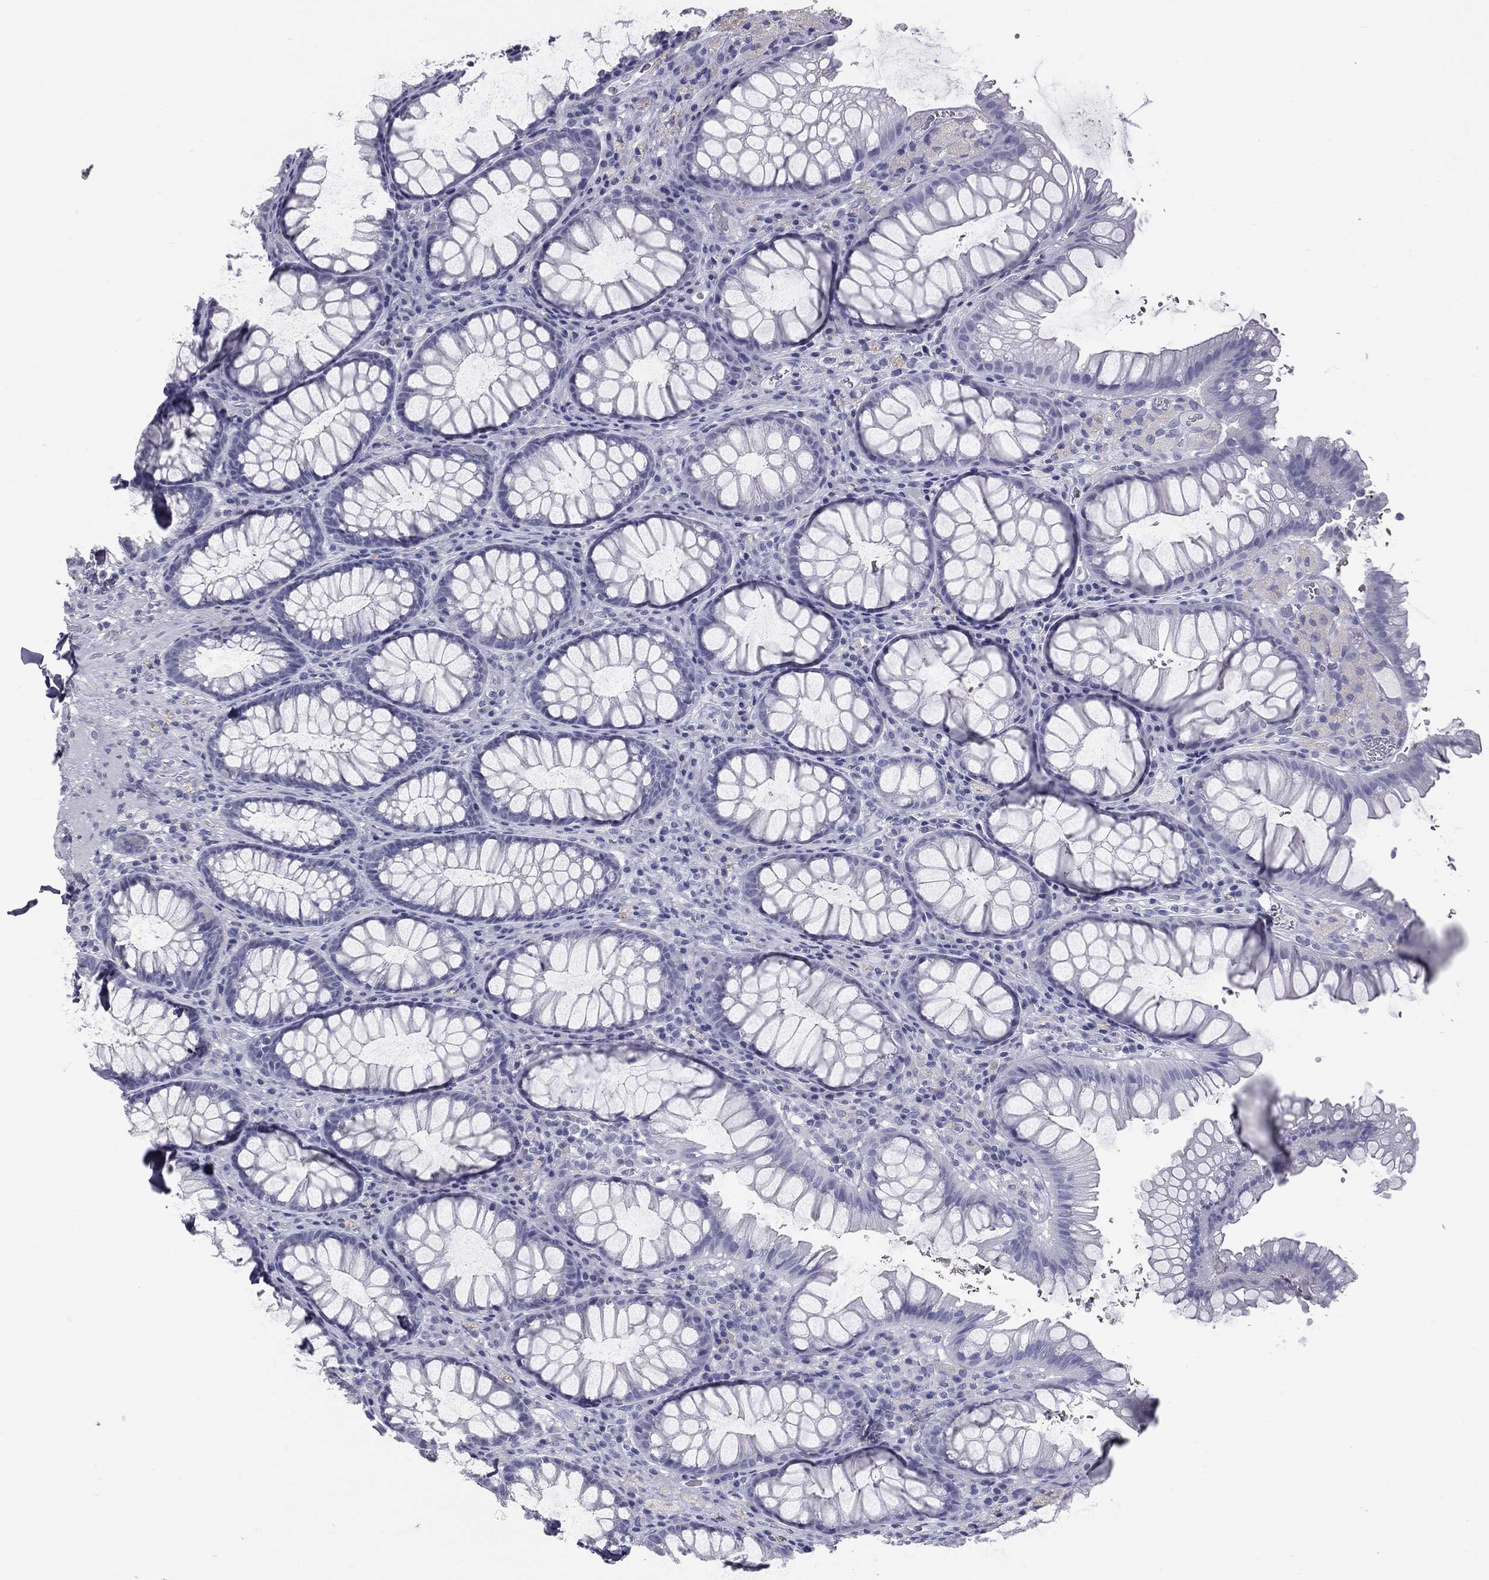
{"staining": {"intensity": "negative", "quantity": "none", "location": "none"}, "tissue": "rectum", "cell_type": "Glandular cells", "image_type": "normal", "snomed": [{"axis": "morphology", "description": "Normal tissue, NOS"}, {"axis": "topography", "description": "Rectum"}], "caption": "The photomicrograph displays no staining of glandular cells in unremarkable rectum.", "gene": "TFPI2", "patient": {"sex": "female", "age": 68}}